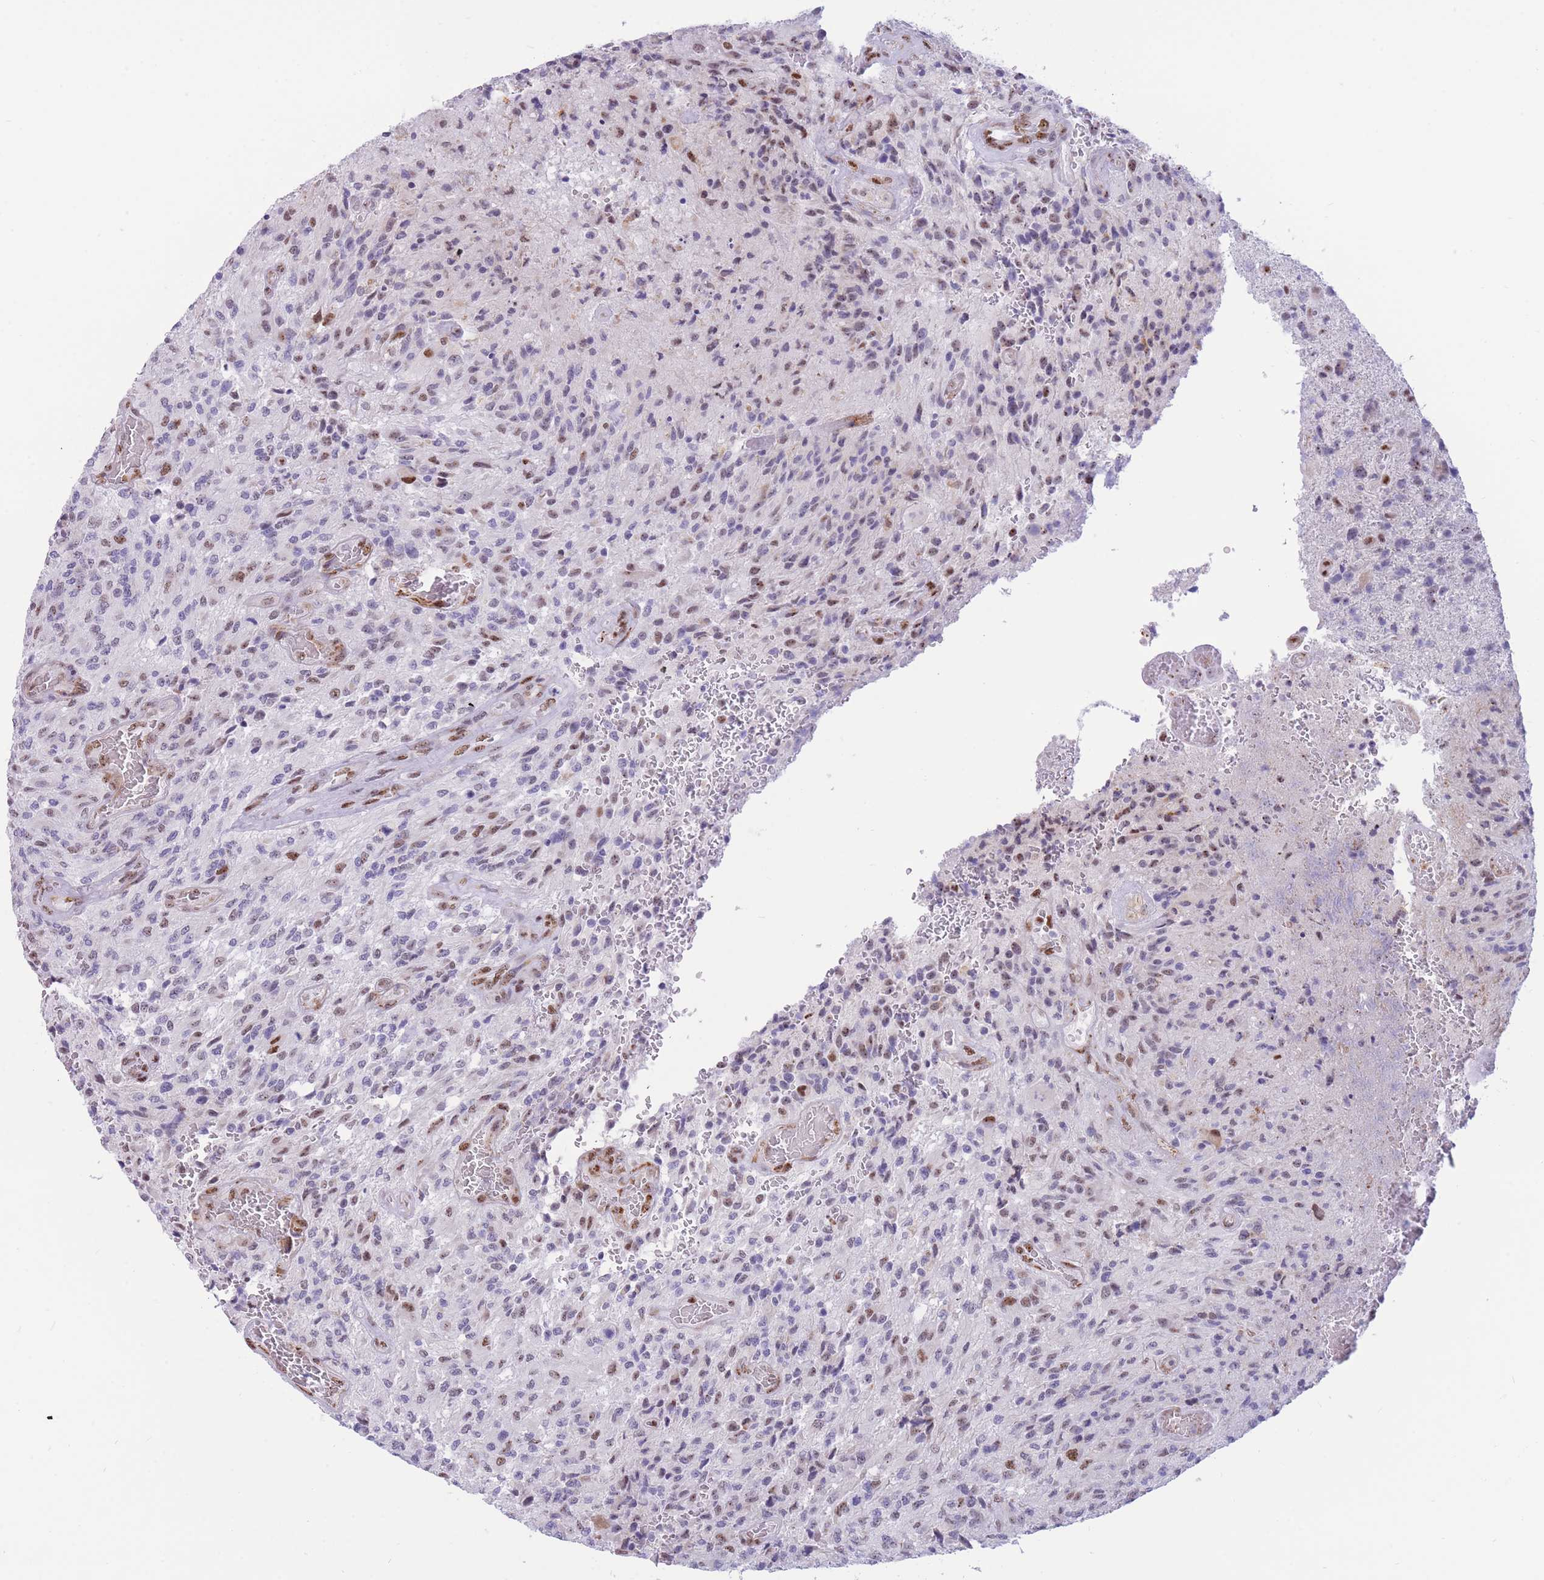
{"staining": {"intensity": "moderate", "quantity": "<25%", "location": "nuclear"}, "tissue": "glioma", "cell_type": "Tumor cells", "image_type": "cancer", "snomed": [{"axis": "morphology", "description": "Normal tissue, NOS"}, {"axis": "morphology", "description": "Glioma, malignant, High grade"}, {"axis": "topography", "description": "Cerebral cortex"}], "caption": "Human glioma stained for a protein (brown) displays moderate nuclear positive staining in about <25% of tumor cells.", "gene": "FAM153A", "patient": {"sex": "male", "age": 56}}